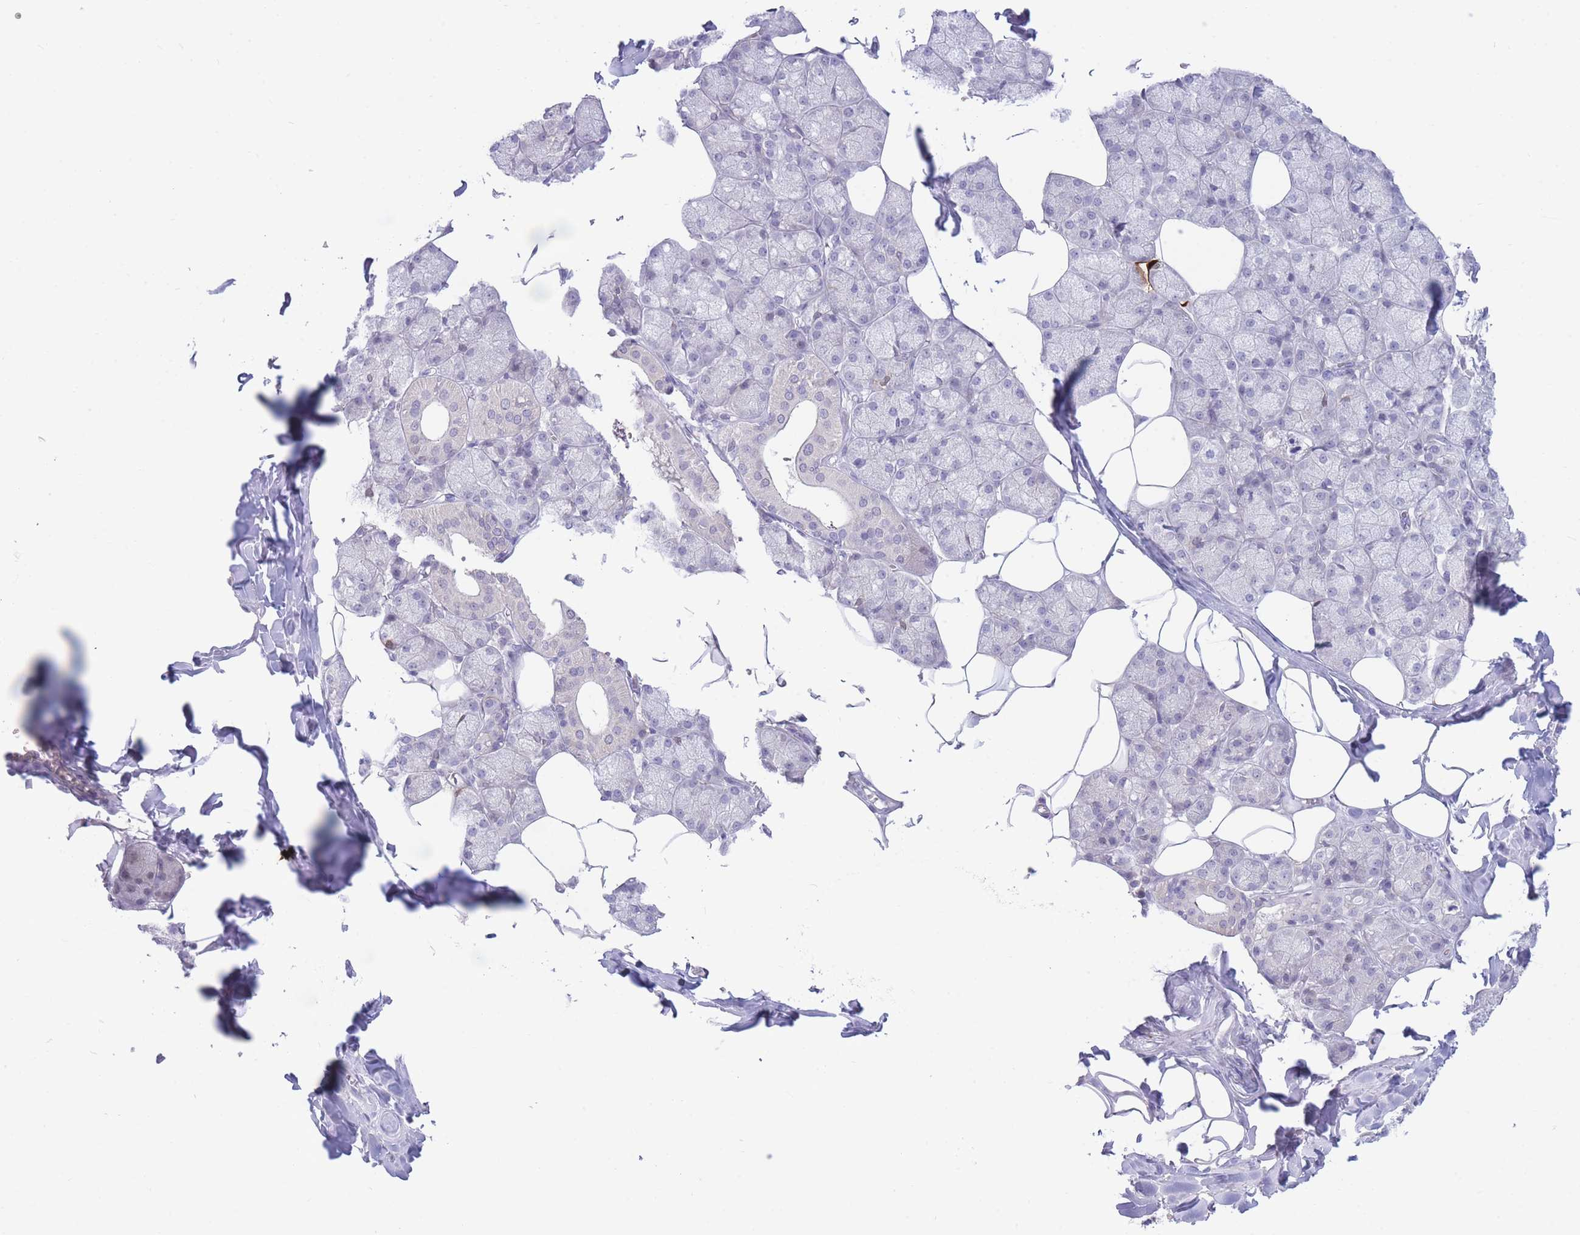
{"staining": {"intensity": "negative", "quantity": "none", "location": "none"}, "tissue": "salivary gland", "cell_type": "Glandular cells", "image_type": "normal", "snomed": [{"axis": "morphology", "description": "Normal tissue, NOS"}, {"axis": "topography", "description": "Salivary gland"}], "caption": "Histopathology image shows no significant protein positivity in glandular cells of benign salivary gland.", "gene": "FBXO46", "patient": {"sex": "male", "age": 62}}